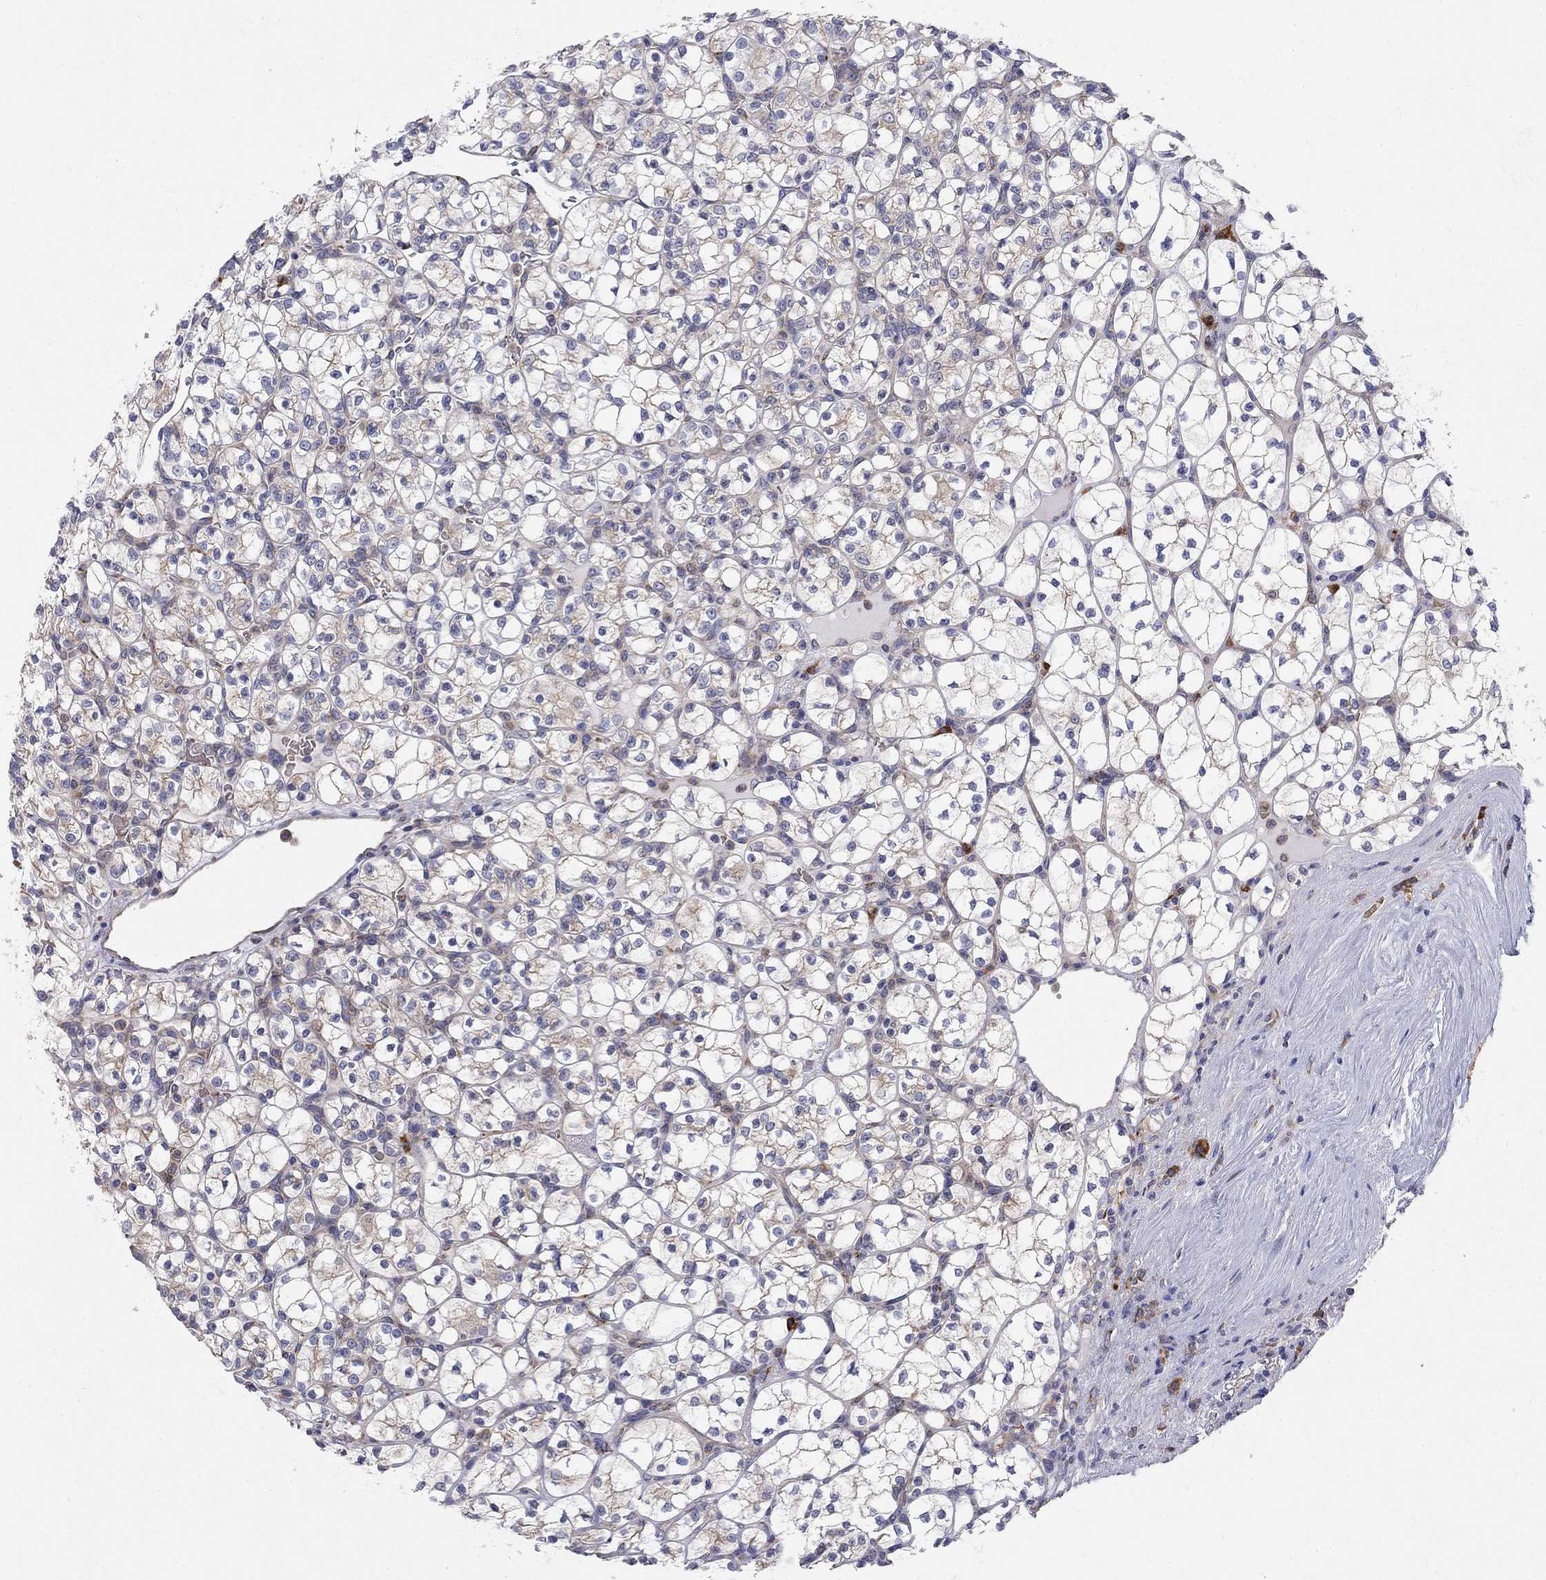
{"staining": {"intensity": "weak", "quantity": "<25%", "location": "cytoplasmic/membranous"}, "tissue": "renal cancer", "cell_type": "Tumor cells", "image_type": "cancer", "snomed": [{"axis": "morphology", "description": "Adenocarcinoma, NOS"}, {"axis": "topography", "description": "Kidney"}], "caption": "IHC micrograph of human adenocarcinoma (renal) stained for a protein (brown), which reveals no expression in tumor cells.", "gene": "CASTOR1", "patient": {"sex": "female", "age": 89}}